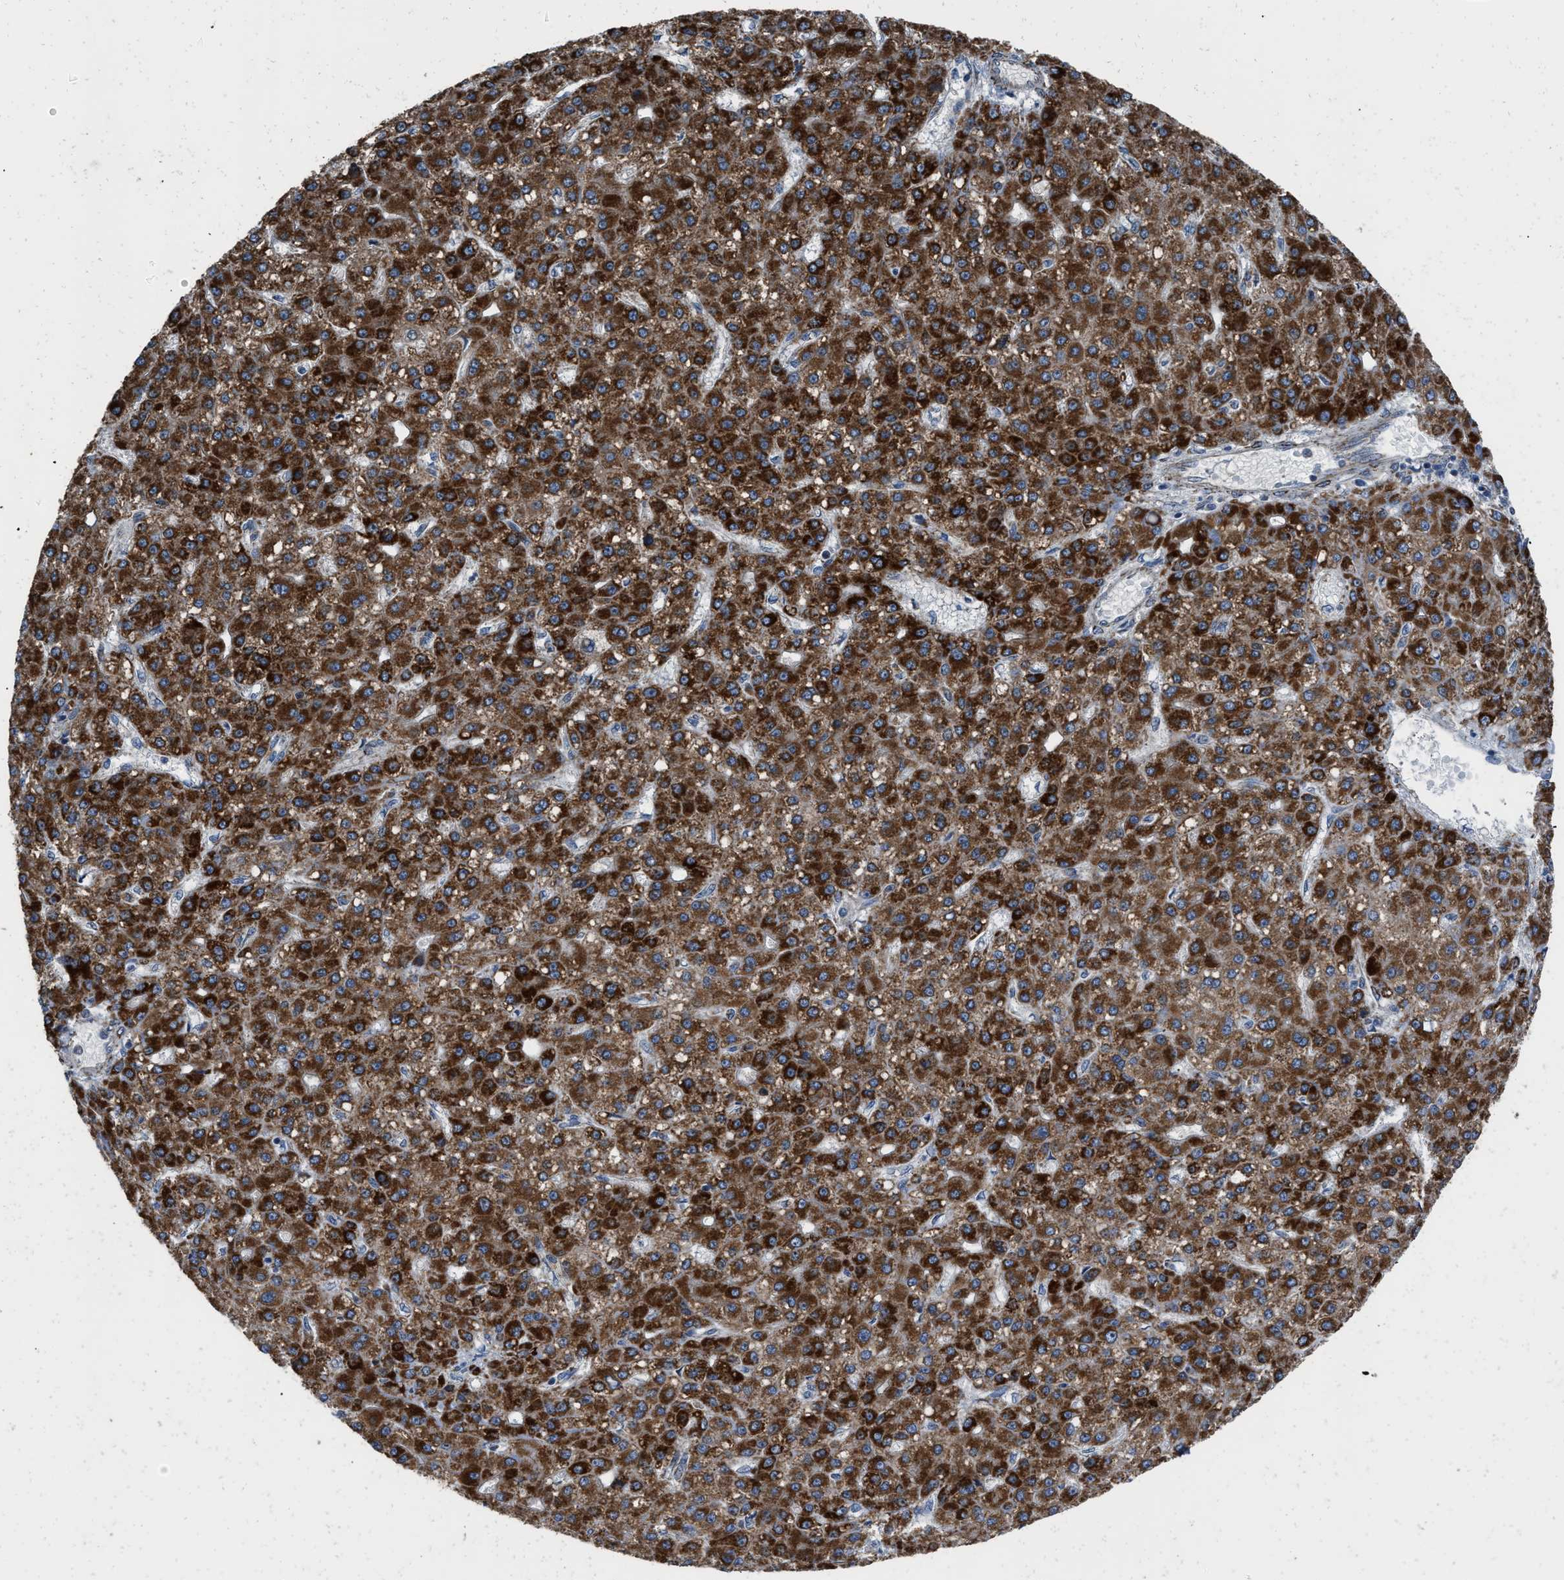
{"staining": {"intensity": "strong", "quantity": ">75%", "location": "cytoplasmic/membranous"}, "tissue": "liver cancer", "cell_type": "Tumor cells", "image_type": "cancer", "snomed": [{"axis": "morphology", "description": "Carcinoma, Hepatocellular, NOS"}, {"axis": "topography", "description": "Liver"}], "caption": "Human liver cancer stained with a brown dye shows strong cytoplasmic/membranous positive positivity in approximately >75% of tumor cells.", "gene": "AKAP1", "patient": {"sex": "male", "age": 67}}